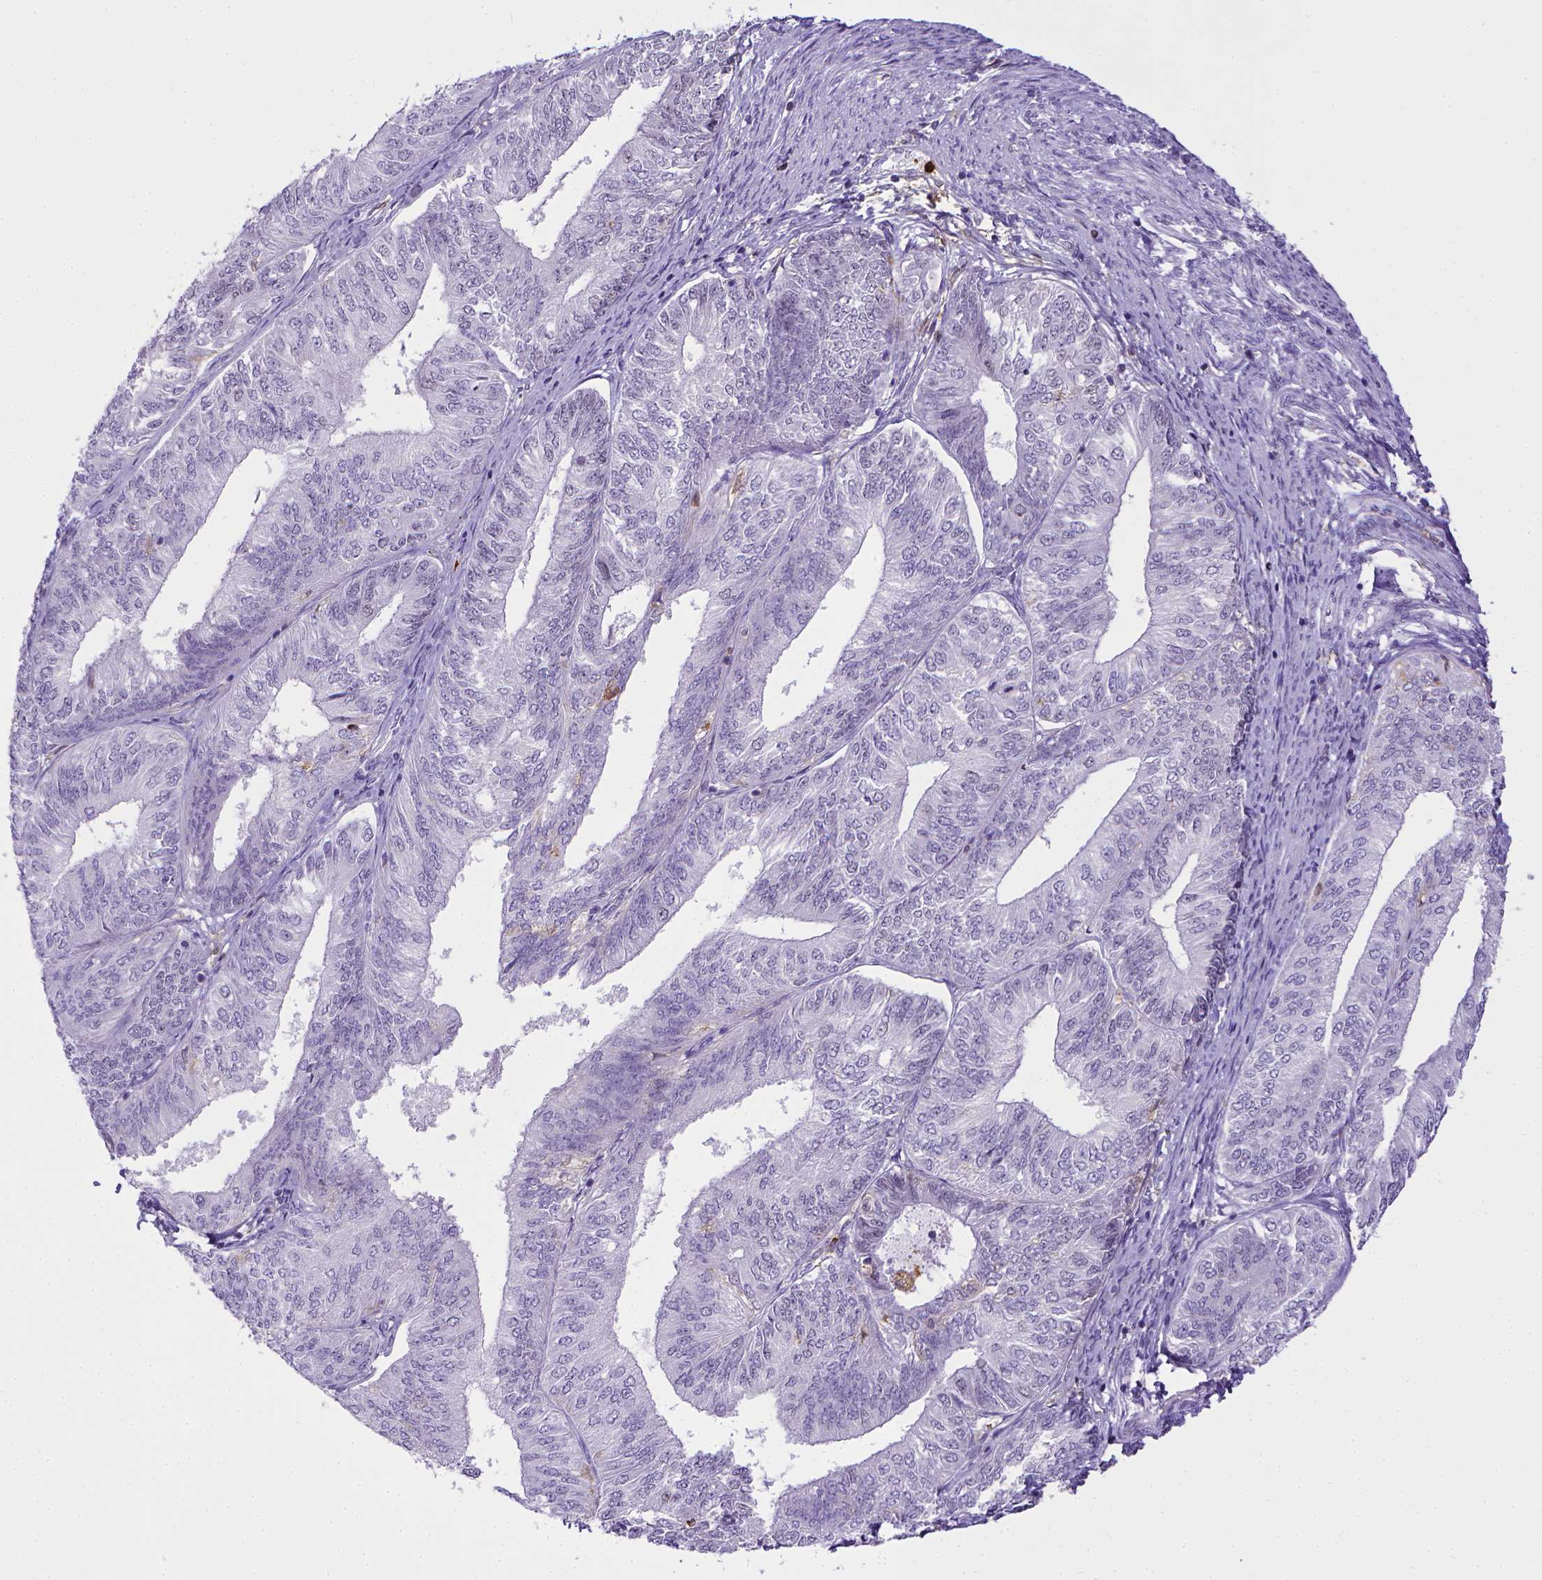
{"staining": {"intensity": "negative", "quantity": "none", "location": "none"}, "tissue": "endometrial cancer", "cell_type": "Tumor cells", "image_type": "cancer", "snomed": [{"axis": "morphology", "description": "Adenocarcinoma, NOS"}, {"axis": "topography", "description": "Endometrium"}], "caption": "Protein analysis of endometrial cancer (adenocarcinoma) demonstrates no significant staining in tumor cells.", "gene": "ITGAM", "patient": {"sex": "female", "age": 58}}